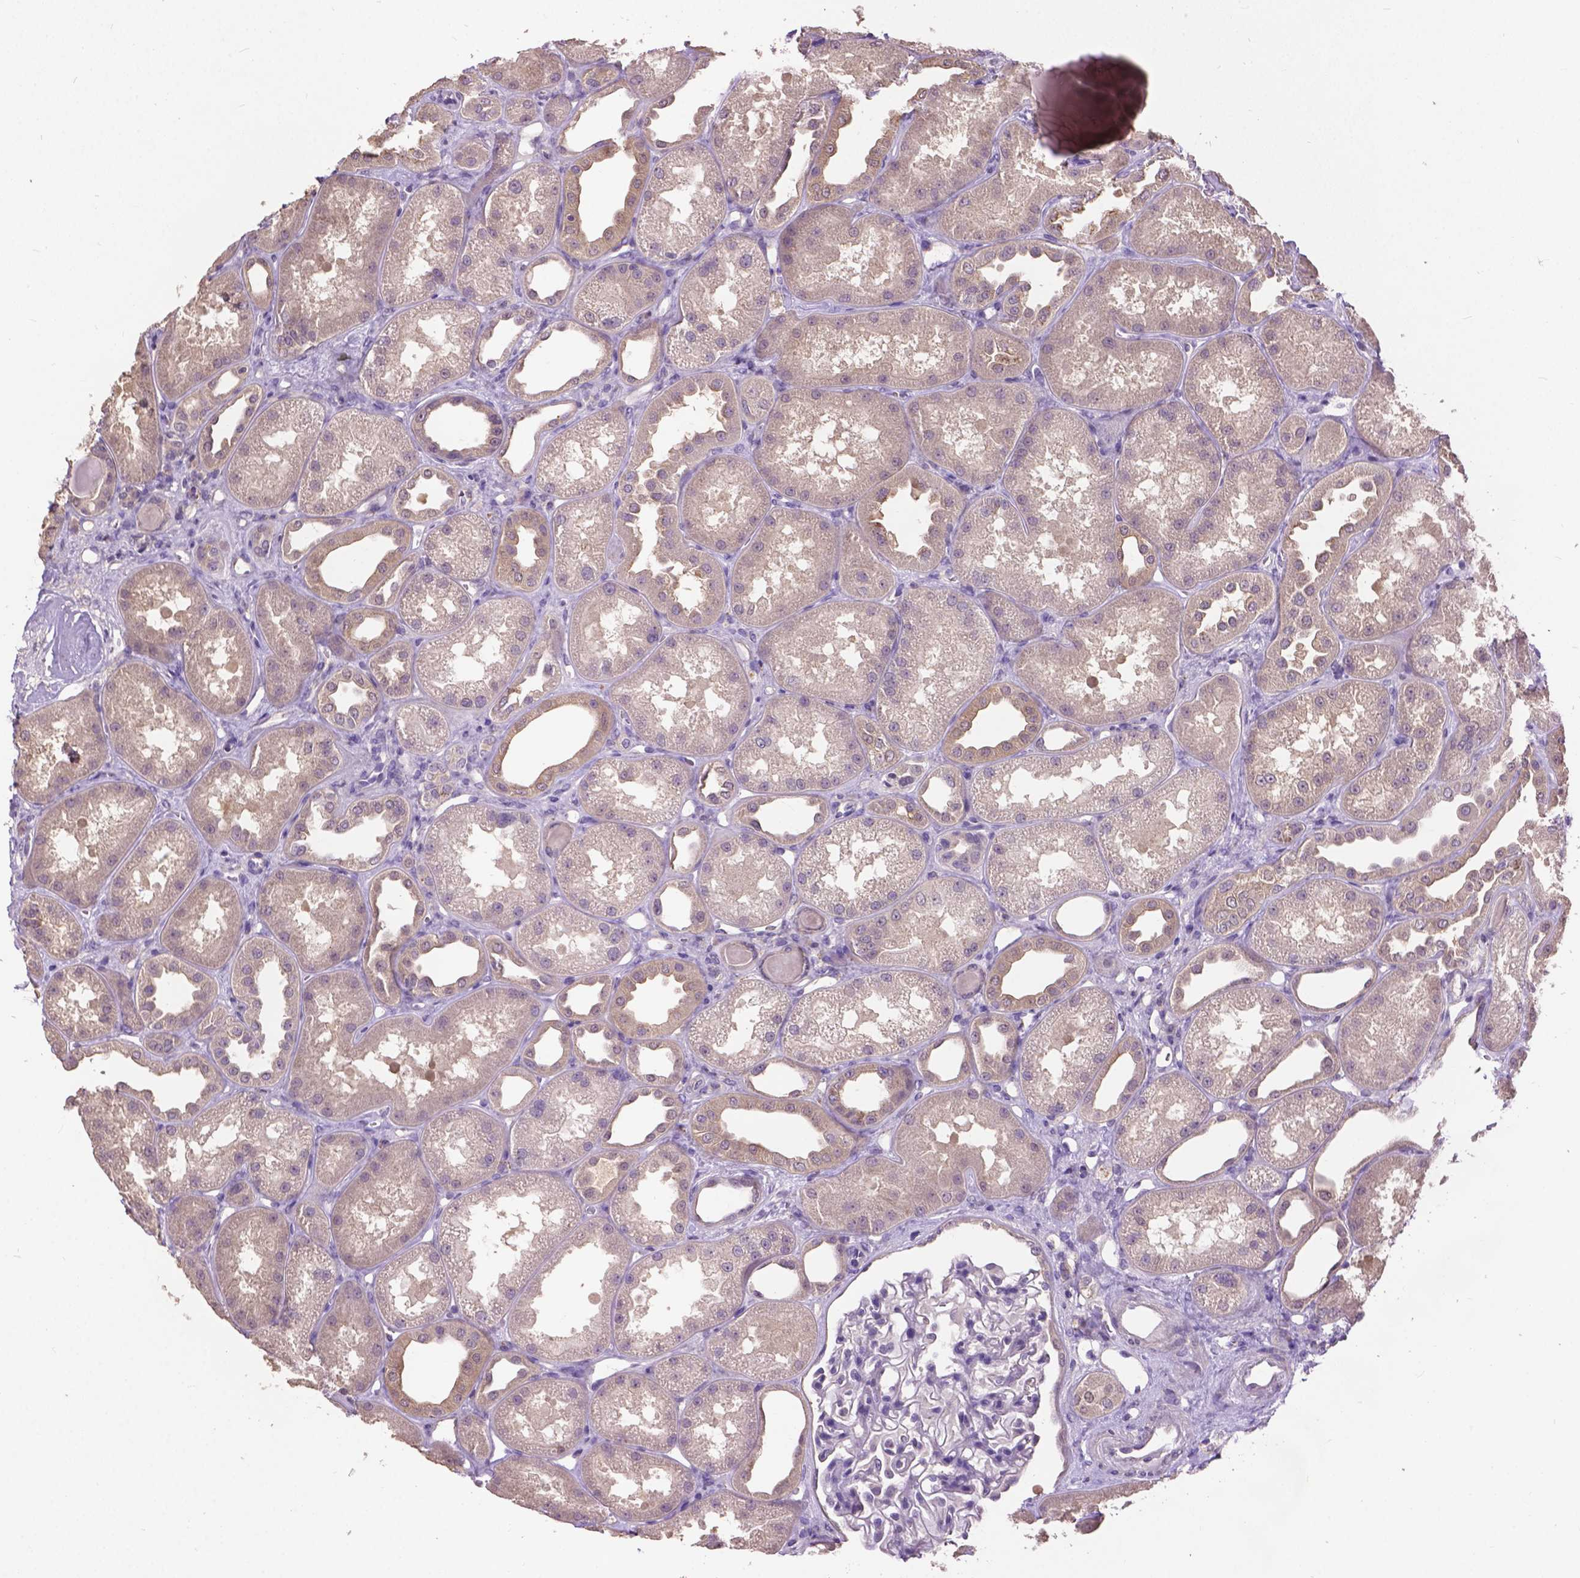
{"staining": {"intensity": "negative", "quantity": "none", "location": "none"}, "tissue": "kidney", "cell_type": "Cells in glomeruli", "image_type": "normal", "snomed": [{"axis": "morphology", "description": "Normal tissue, NOS"}, {"axis": "topography", "description": "Kidney"}], "caption": "The image displays no significant expression in cells in glomeruli of kidney.", "gene": "ZNF337", "patient": {"sex": "male", "age": 61}}